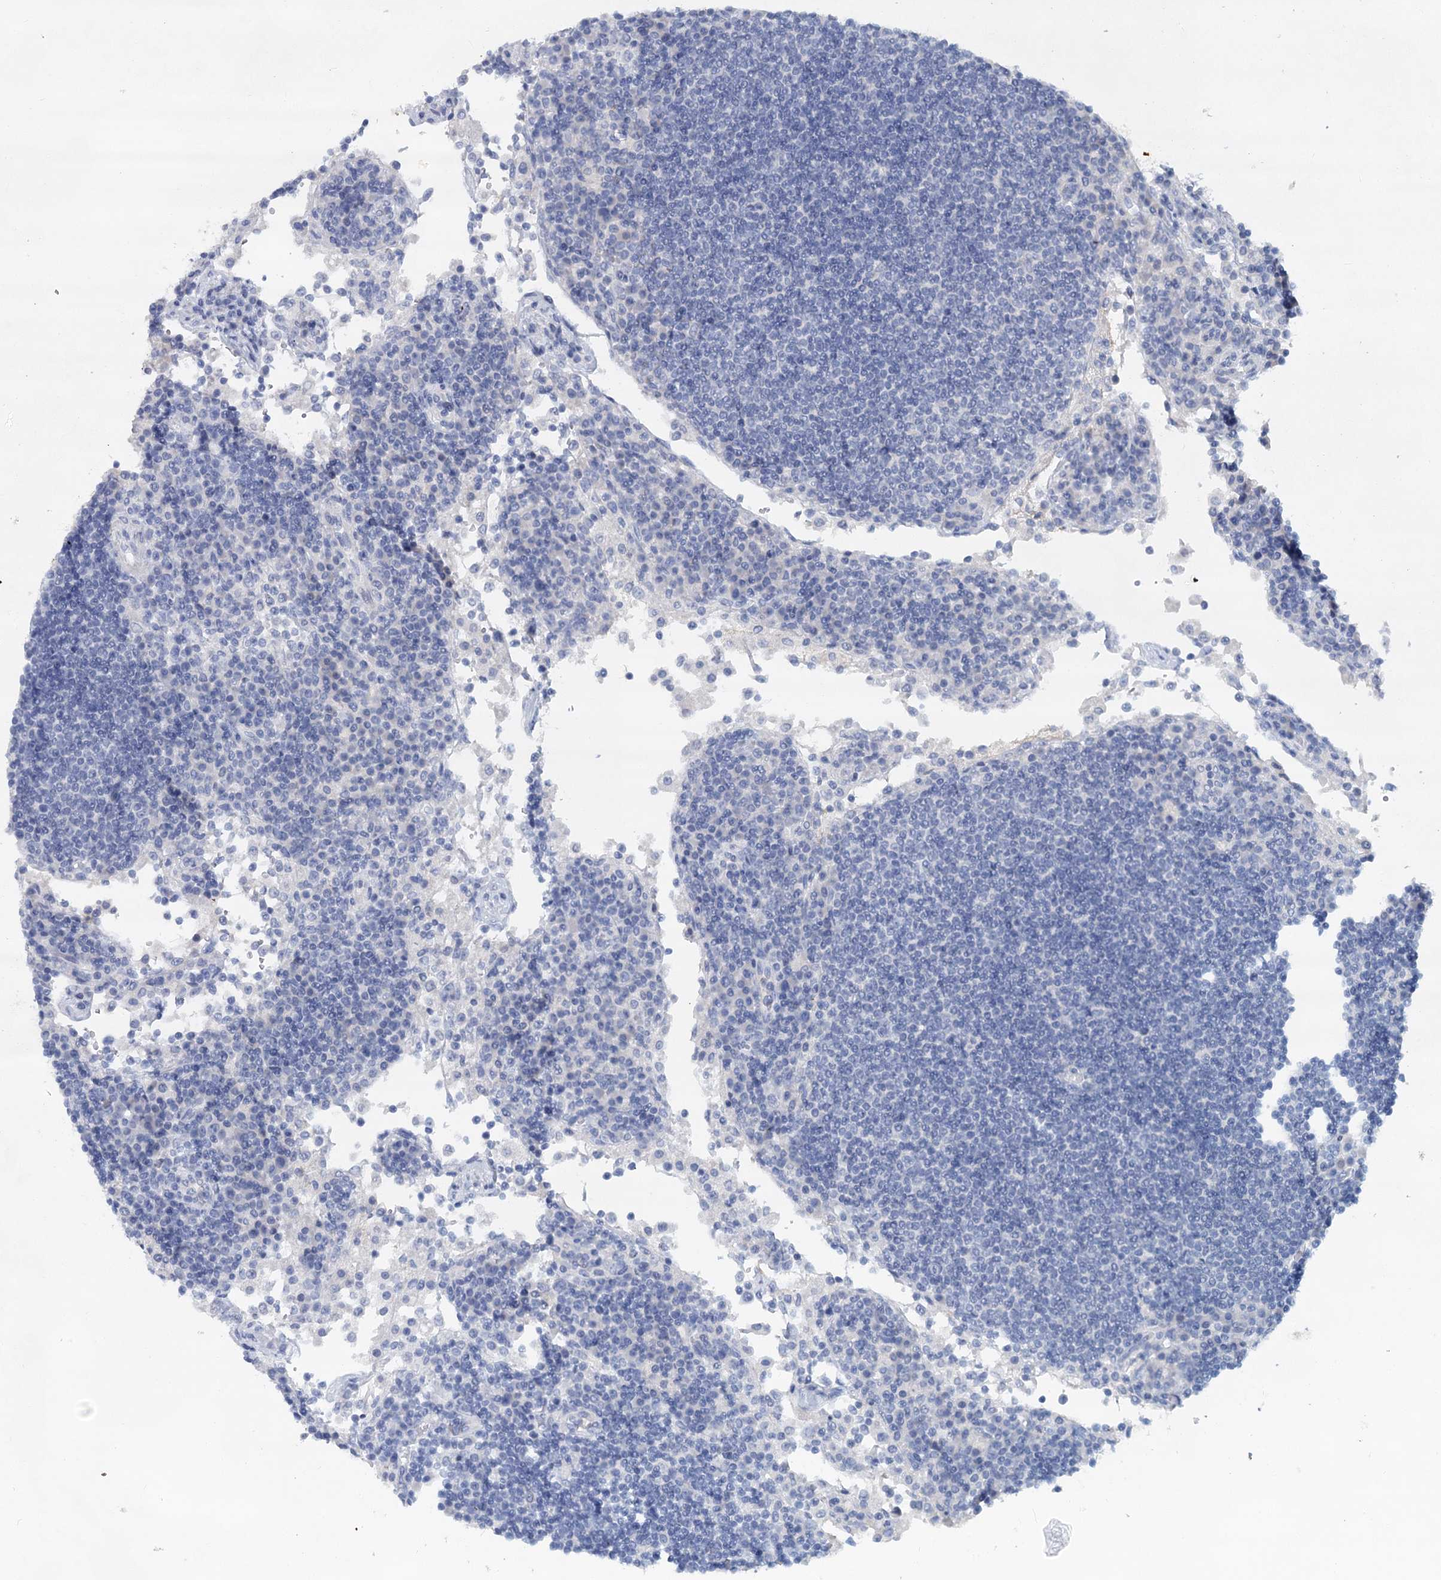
{"staining": {"intensity": "negative", "quantity": "none", "location": "none"}, "tissue": "lymph node", "cell_type": "Germinal center cells", "image_type": "normal", "snomed": [{"axis": "morphology", "description": "Normal tissue, NOS"}, {"axis": "topography", "description": "Lymph node"}], "caption": "IHC of normal lymph node shows no staining in germinal center cells.", "gene": "MYL6B", "patient": {"sex": "female", "age": 53}}